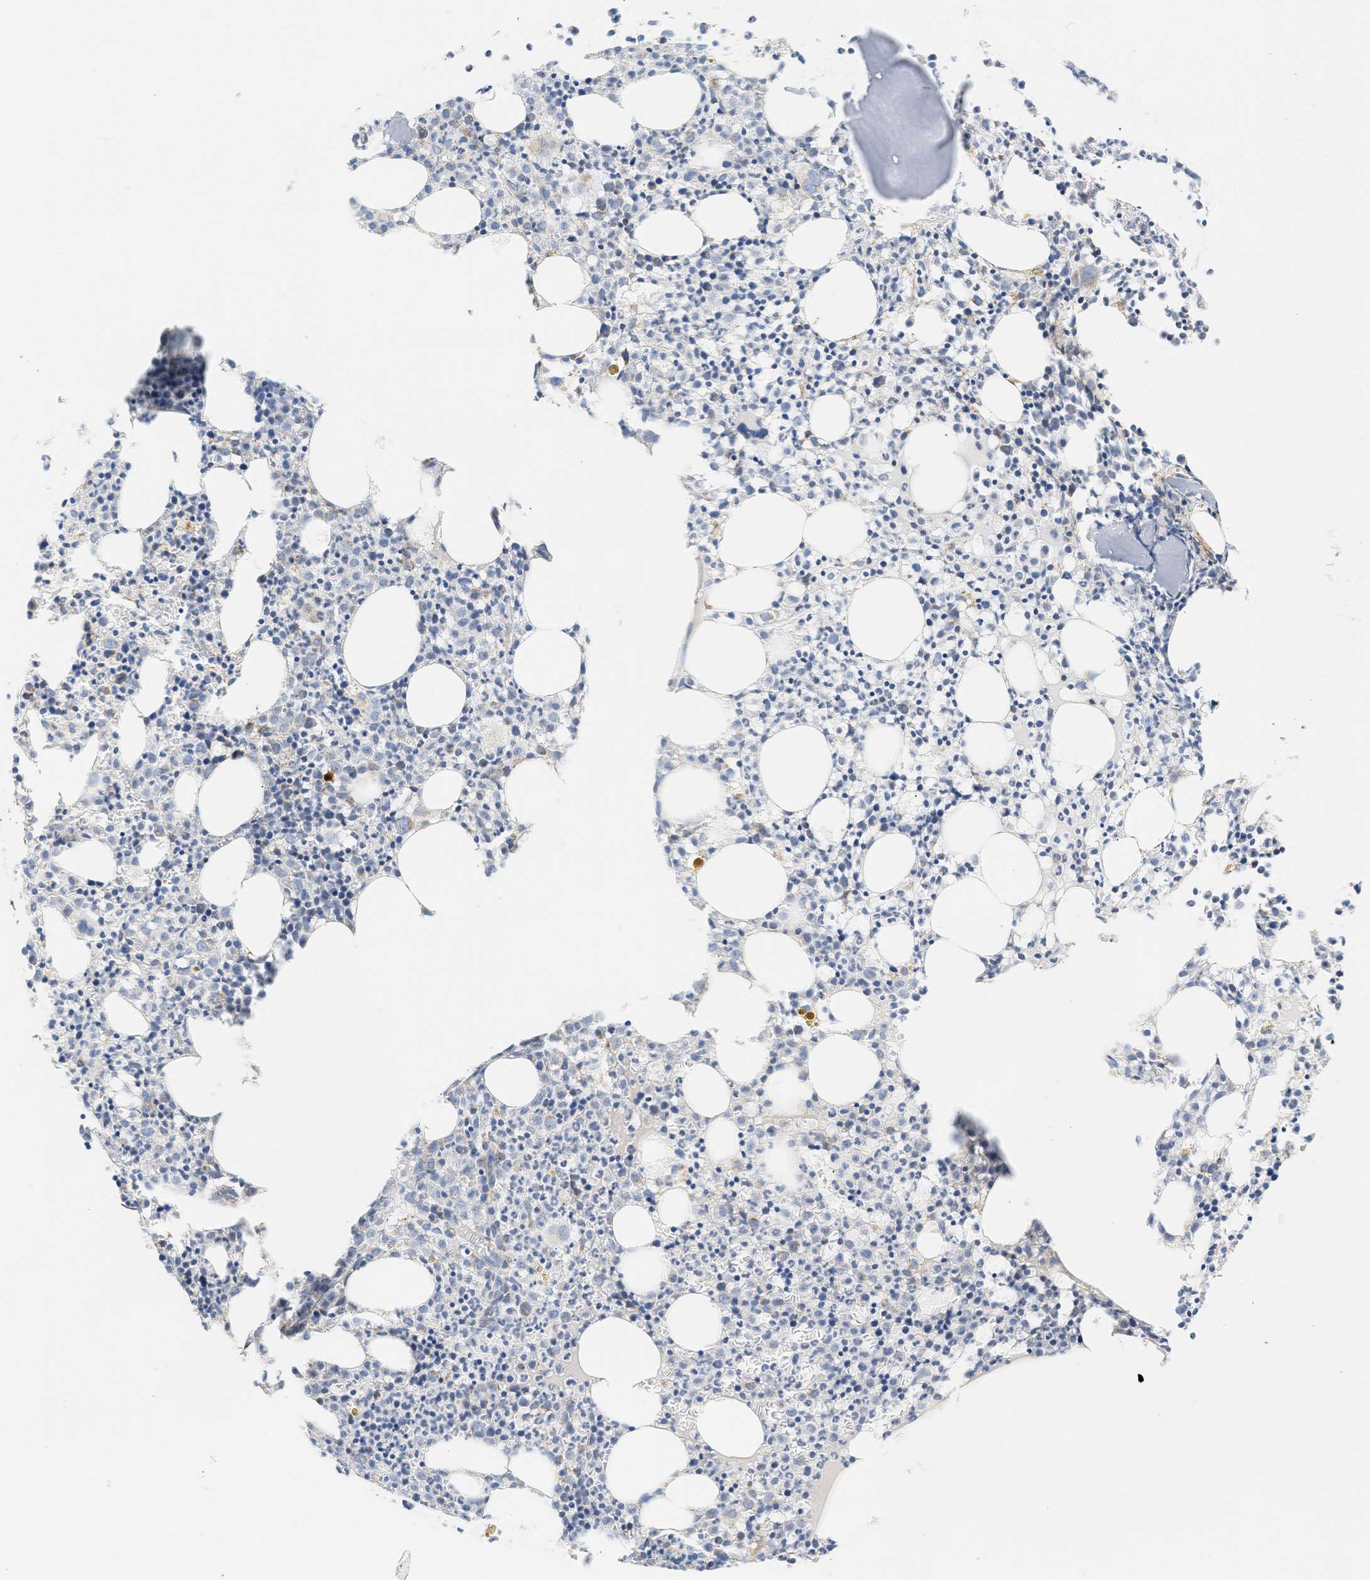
{"staining": {"intensity": "moderate", "quantity": "<25%", "location": "cytoplasmic/membranous"}, "tissue": "bone marrow", "cell_type": "Hematopoietic cells", "image_type": "normal", "snomed": [{"axis": "morphology", "description": "Normal tissue, NOS"}, {"axis": "morphology", "description": "Inflammation, NOS"}, {"axis": "topography", "description": "Bone marrow"}], "caption": "Immunohistochemical staining of normal human bone marrow reveals <25% levels of moderate cytoplasmic/membranous protein staining in approximately <25% of hematopoietic cells.", "gene": "GRPEL2", "patient": {"sex": "male", "age": 25}}